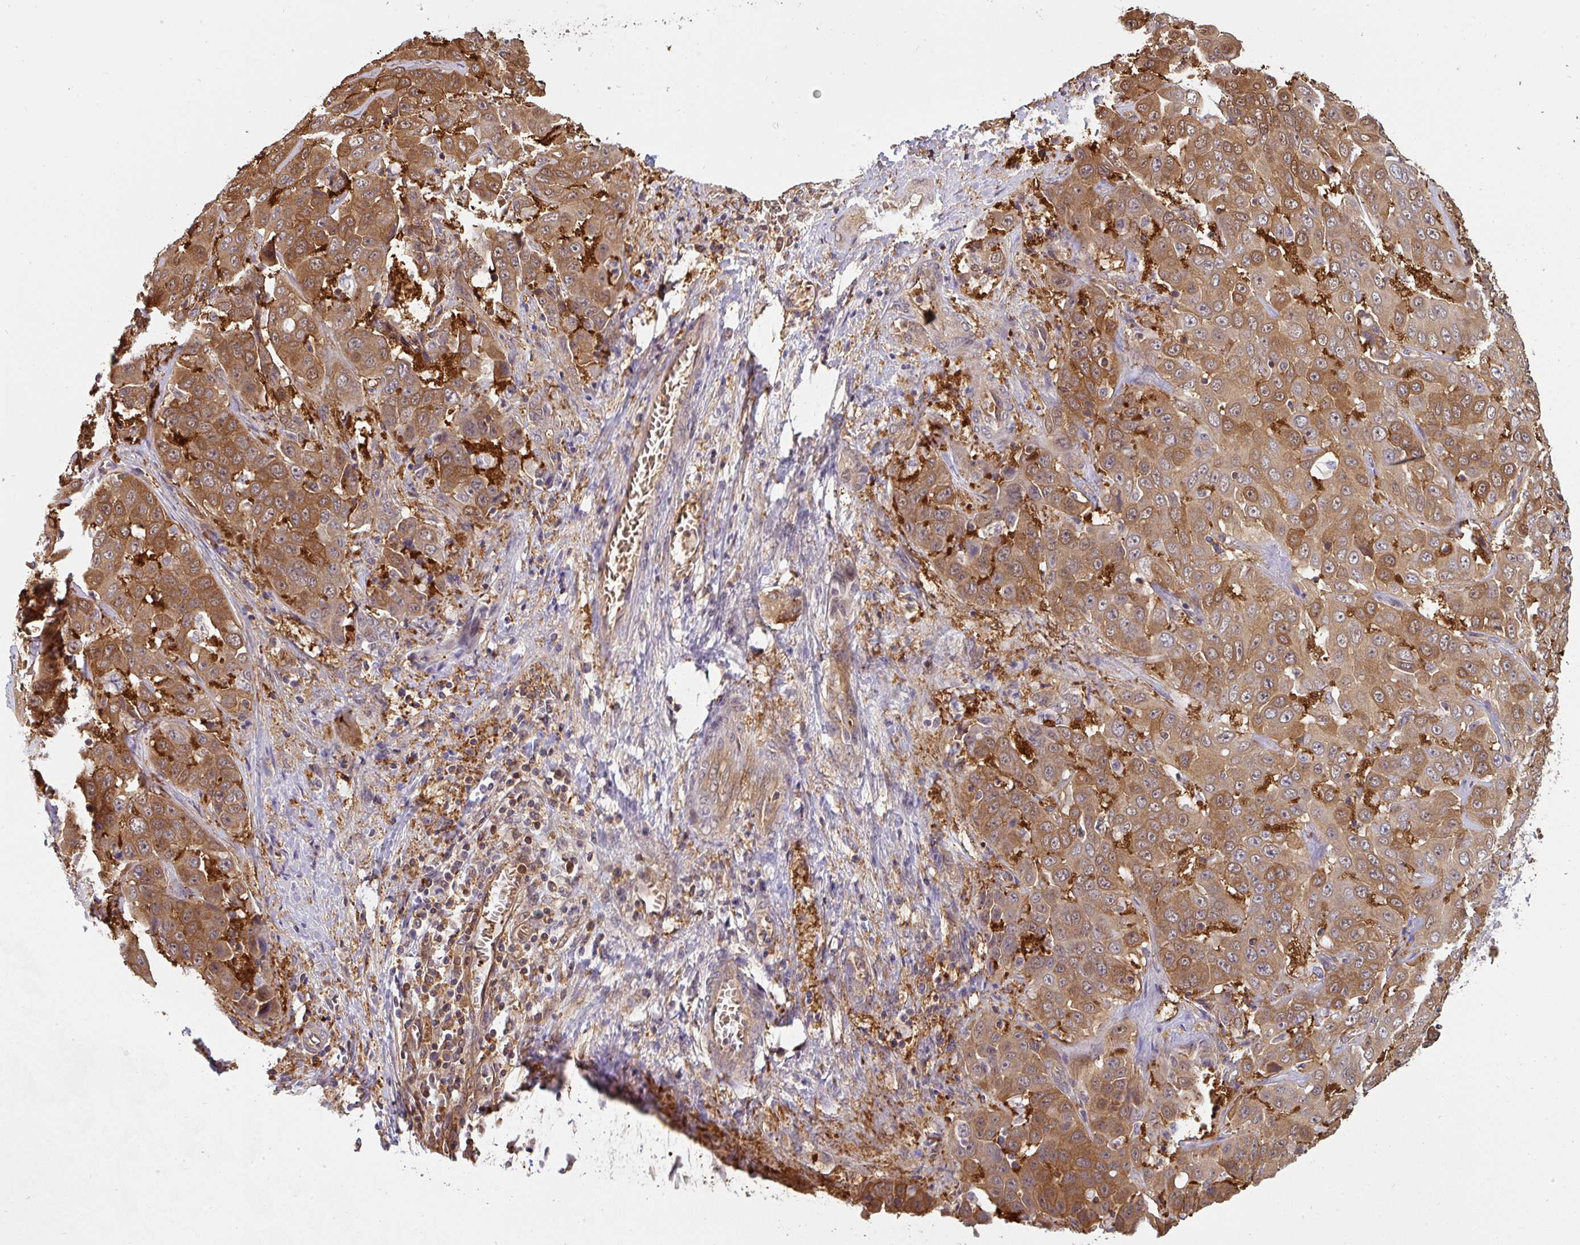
{"staining": {"intensity": "moderate", "quantity": ">75%", "location": "cytoplasmic/membranous,nuclear"}, "tissue": "liver cancer", "cell_type": "Tumor cells", "image_type": "cancer", "snomed": [{"axis": "morphology", "description": "Cholangiocarcinoma"}, {"axis": "topography", "description": "Liver"}], "caption": "High-magnification brightfield microscopy of liver cancer stained with DAB (brown) and counterstained with hematoxylin (blue). tumor cells exhibit moderate cytoplasmic/membranous and nuclear staining is identified in approximately>75% of cells.", "gene": "ST13", "patient": {"sex": "female", "age": 52}}